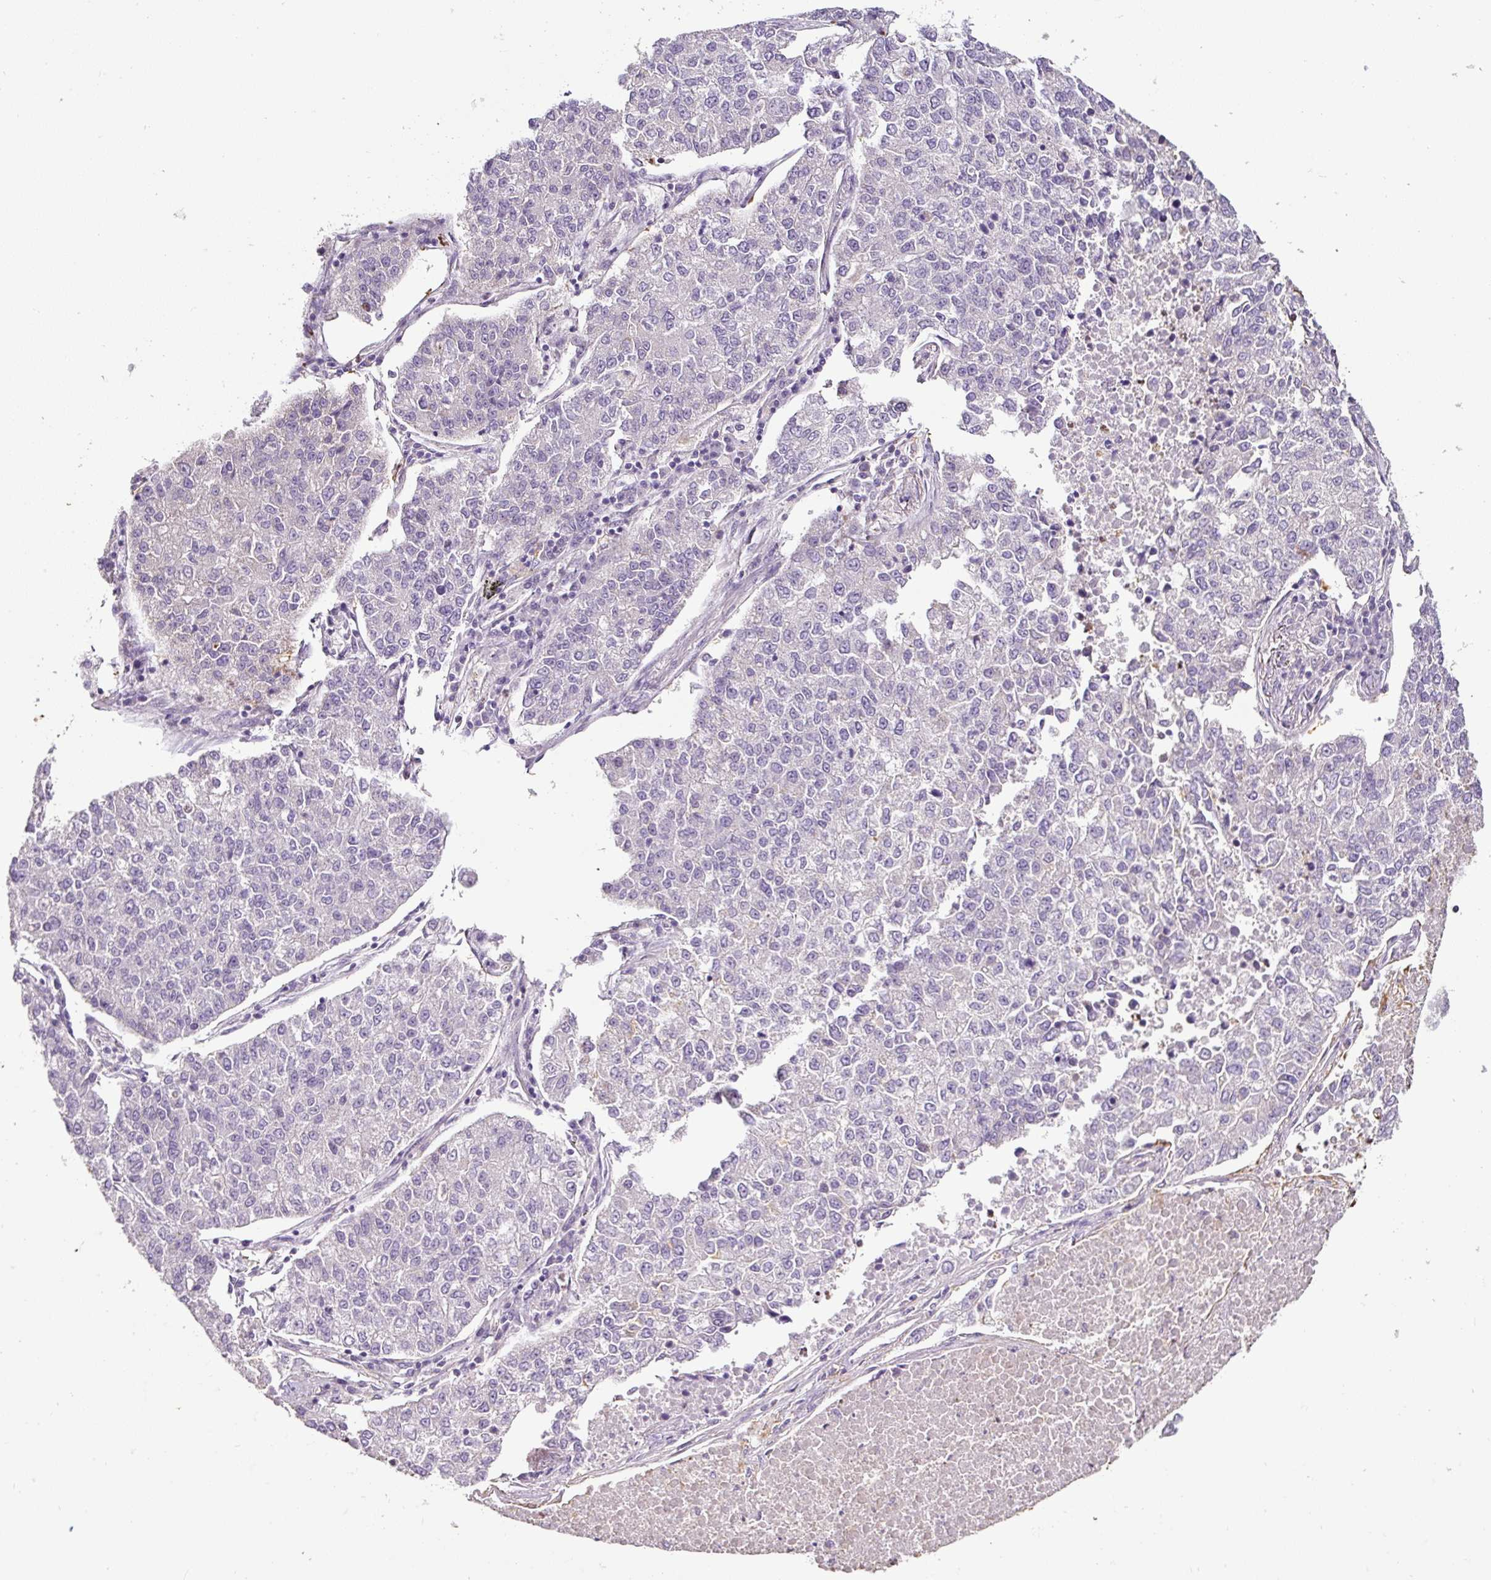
{"staining": {"intensity": "negative", "quantity": "none", "location": "none"}, "tissue": "lung cancer", "cell_type": "Tumor cells", "image_type": "cancer", "snomed": [{"axis": "morphology", "description": "Adenocarcinoma, NOS"}, {"axis": "topography", "description": "Lung"}], "caption": "This is an immunohistochemistry micrograph of lung cancer (adenocarcinoma). There is no positivity in tumor cells.", "gene": "HPS4", "patient": {"sex": "male", "age": 49}}